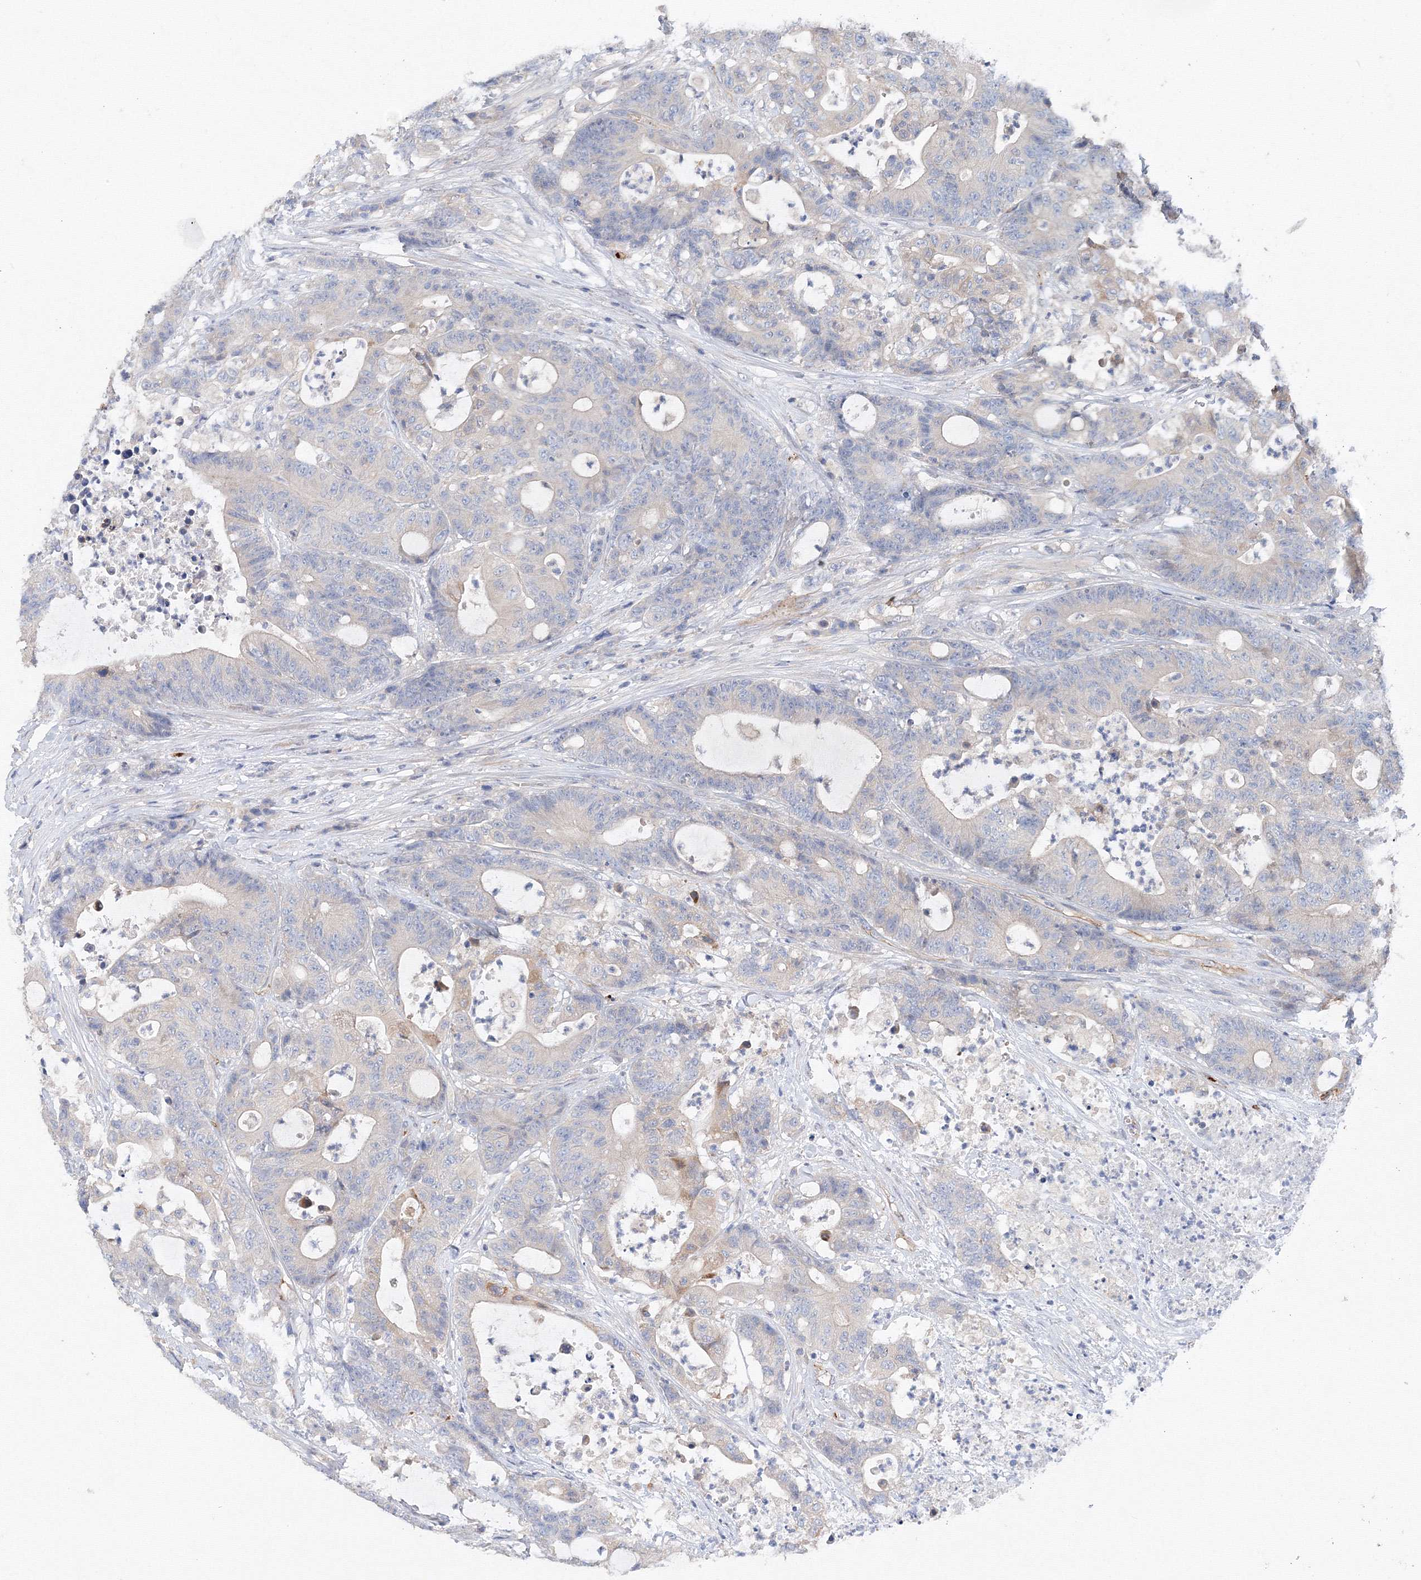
{"staining": {"intensity": "weak", "quantity": "<25%", "location": "cytoplasmic/membranous"}, "tissue": "colorectal cancer", "cell_type": "Tumor cells", "image_type": "cancer", "snomed": [{"axis": "morphology", "description": "Adenocarcinoma, NOS"}, {"axis": "topography", "description": "Colon"}], "caption": "Immunohistochemistry image of neoplastic tissue: human colorectal cancer (adenocarcinoma) stained with DAB demonstrates no significant protein expression in tumor cells.", "gene": "DIS3L2", "patient": {"sex": "female", "age": 84}}